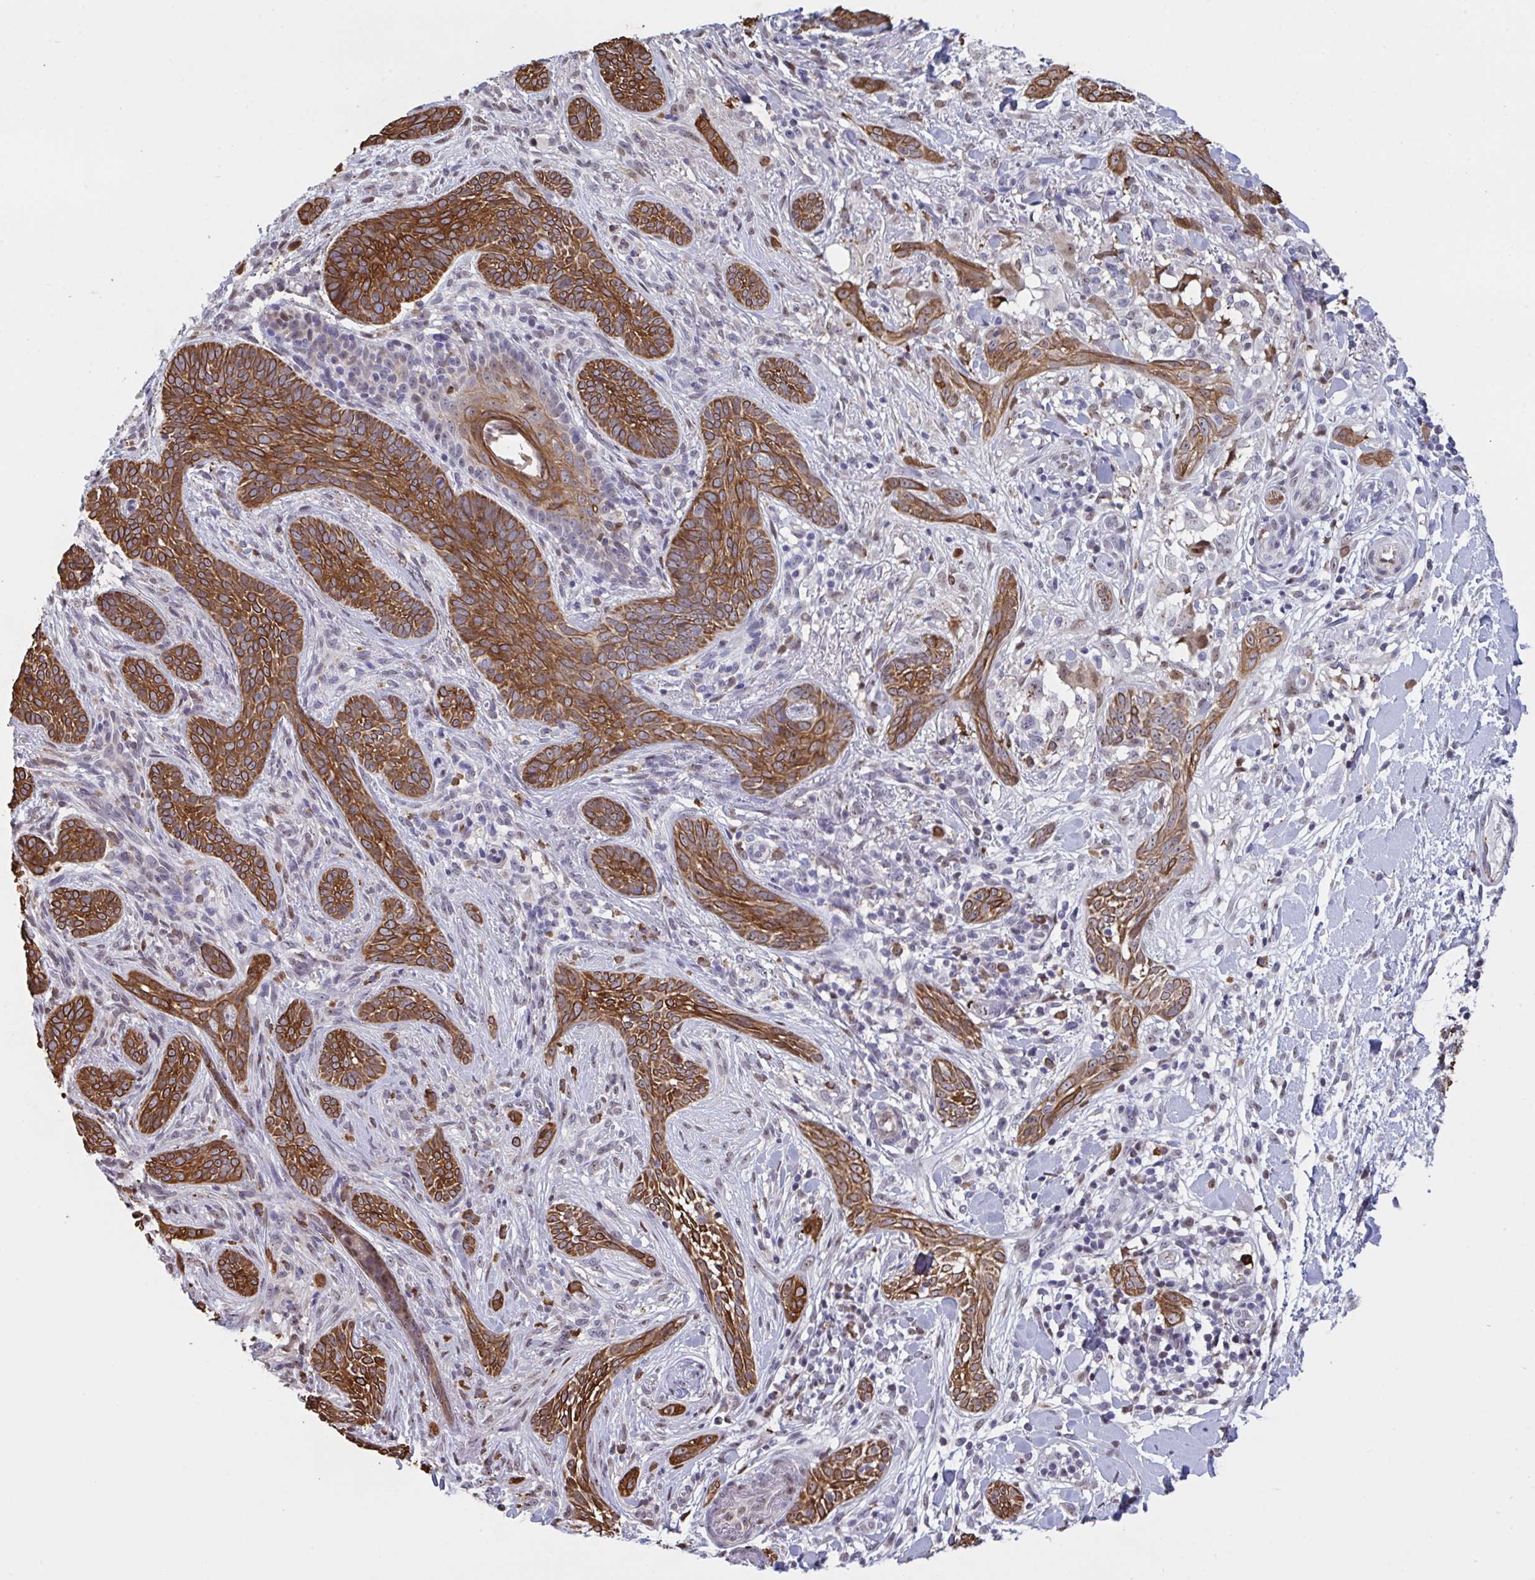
{"staining": {"intensity": "strong", "quantity": ">75%", "location": "cytoplasmic/membranous"}, "tissue": "skin cancer", "cell_type": "Tumor cells", "image_type": "cancer", "snomed": [{"axis": "morphology", "description": "Basal cell carcinoma"}, {"axis": "topography", "description": "Skin"}], "caption": "Protein staining of skin cancer (basal cell carcinoma) tissue reveals strong cytoplasmic/membranous positivity in approximately >75% of tumor cells.", "gene": "PELI2", "patient": {"sex": "male", "age": 75}}